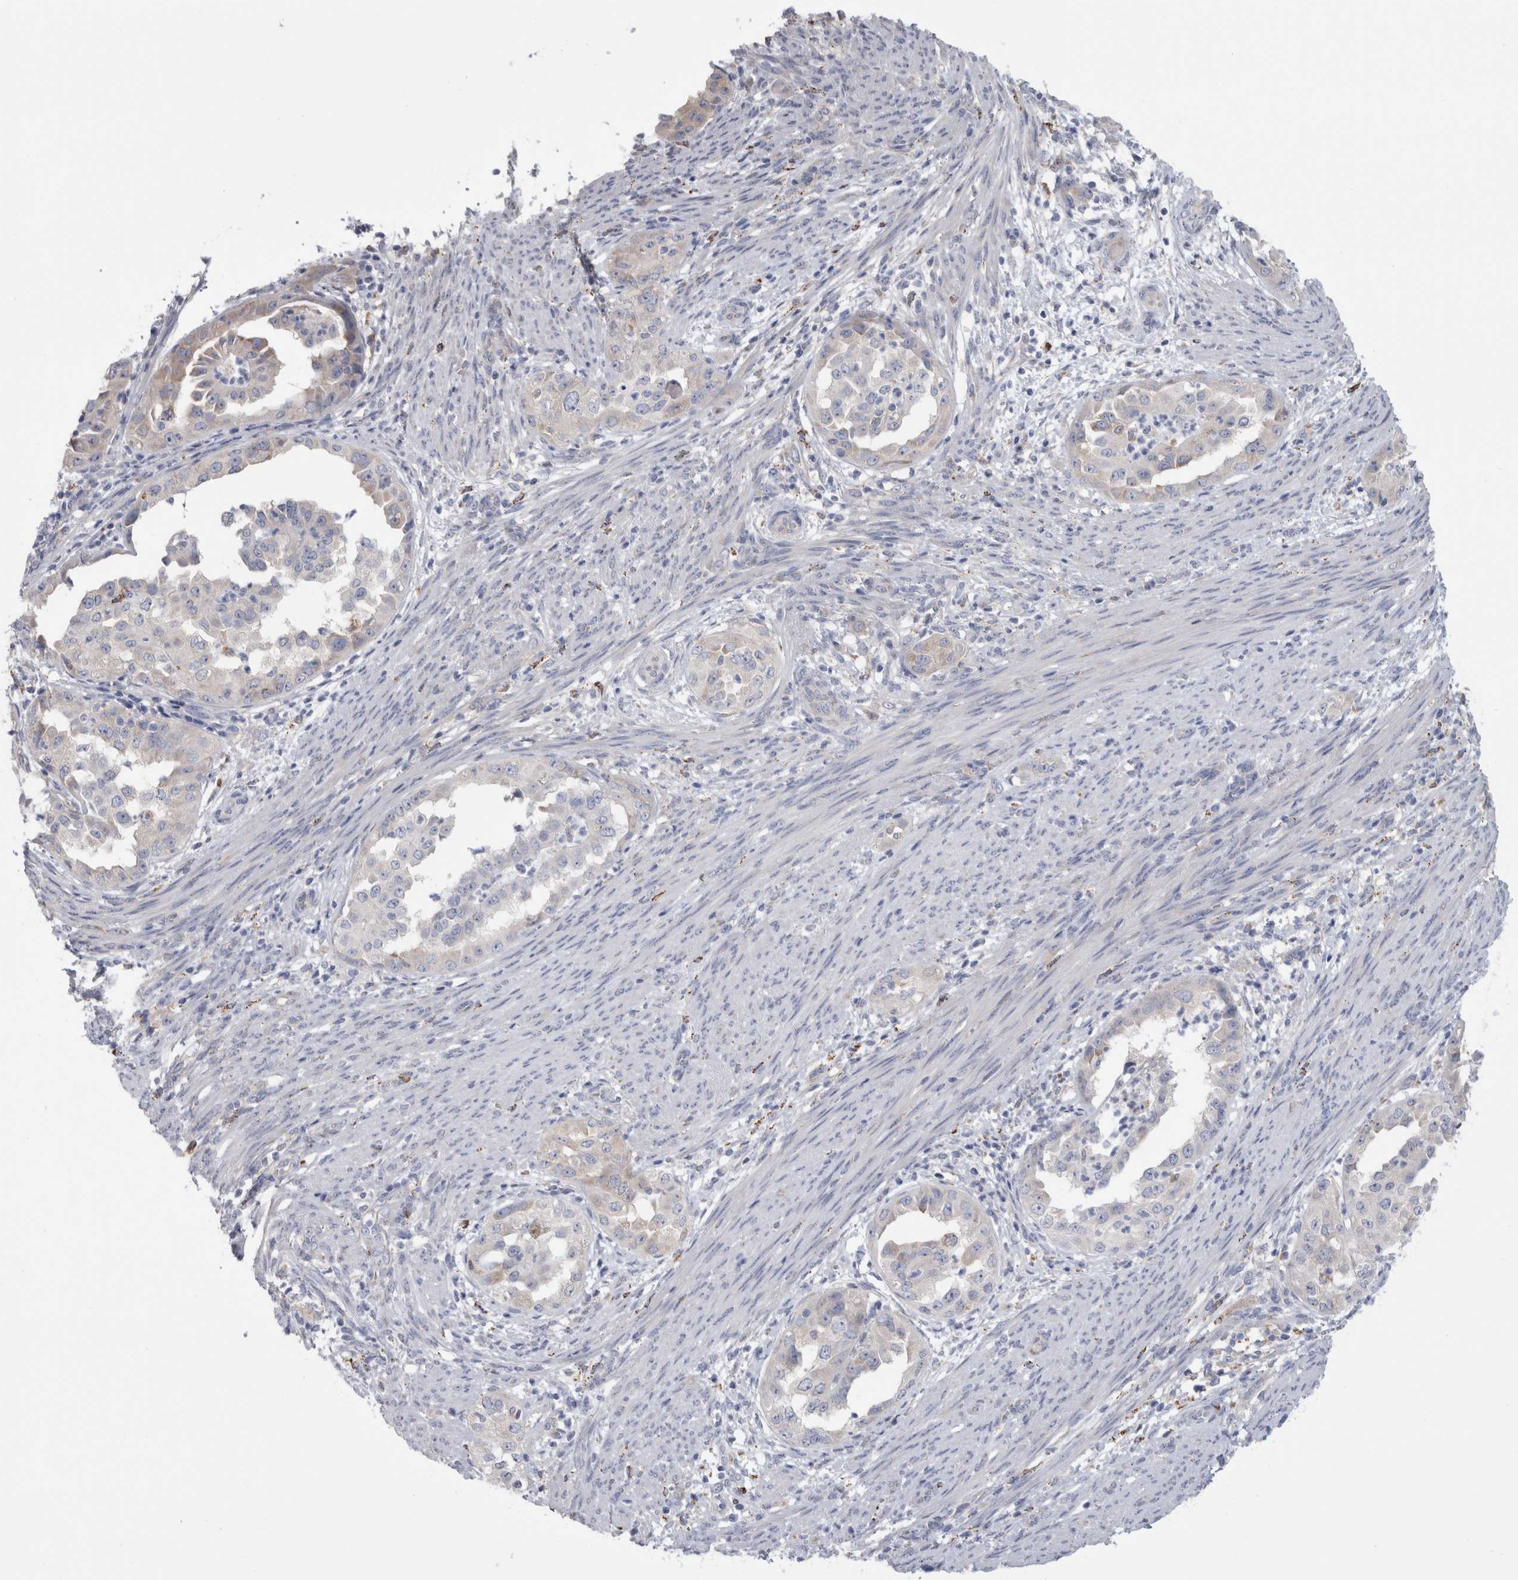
{"staining": {"intensity": "negative", "quantity": "none", "location": "none"}, "tissue": "endometrial cancer", "cell_type": "Tumor cells", "image_type": "cancer", "snomed": [{"axis": "morphology", "description": "Adenocarcinoma, NOS"}, {"axis": "topography", "description": "Endometrium"}], "caption": "High magnification brightfield microscopy of endometrial cancer stained with DAB (brown) and counterstained with hematoxylin (blue): tumor cells show no significant positivity. The staining was performed using DAB (3,3'-diaminobenzidine) to visualize the protein expression in brown, while the nuclei were stained in blue with hematoxylin (Magnification: 20x).", "gene": "GATM", "patient": {"sex": "female", "age": 85}}